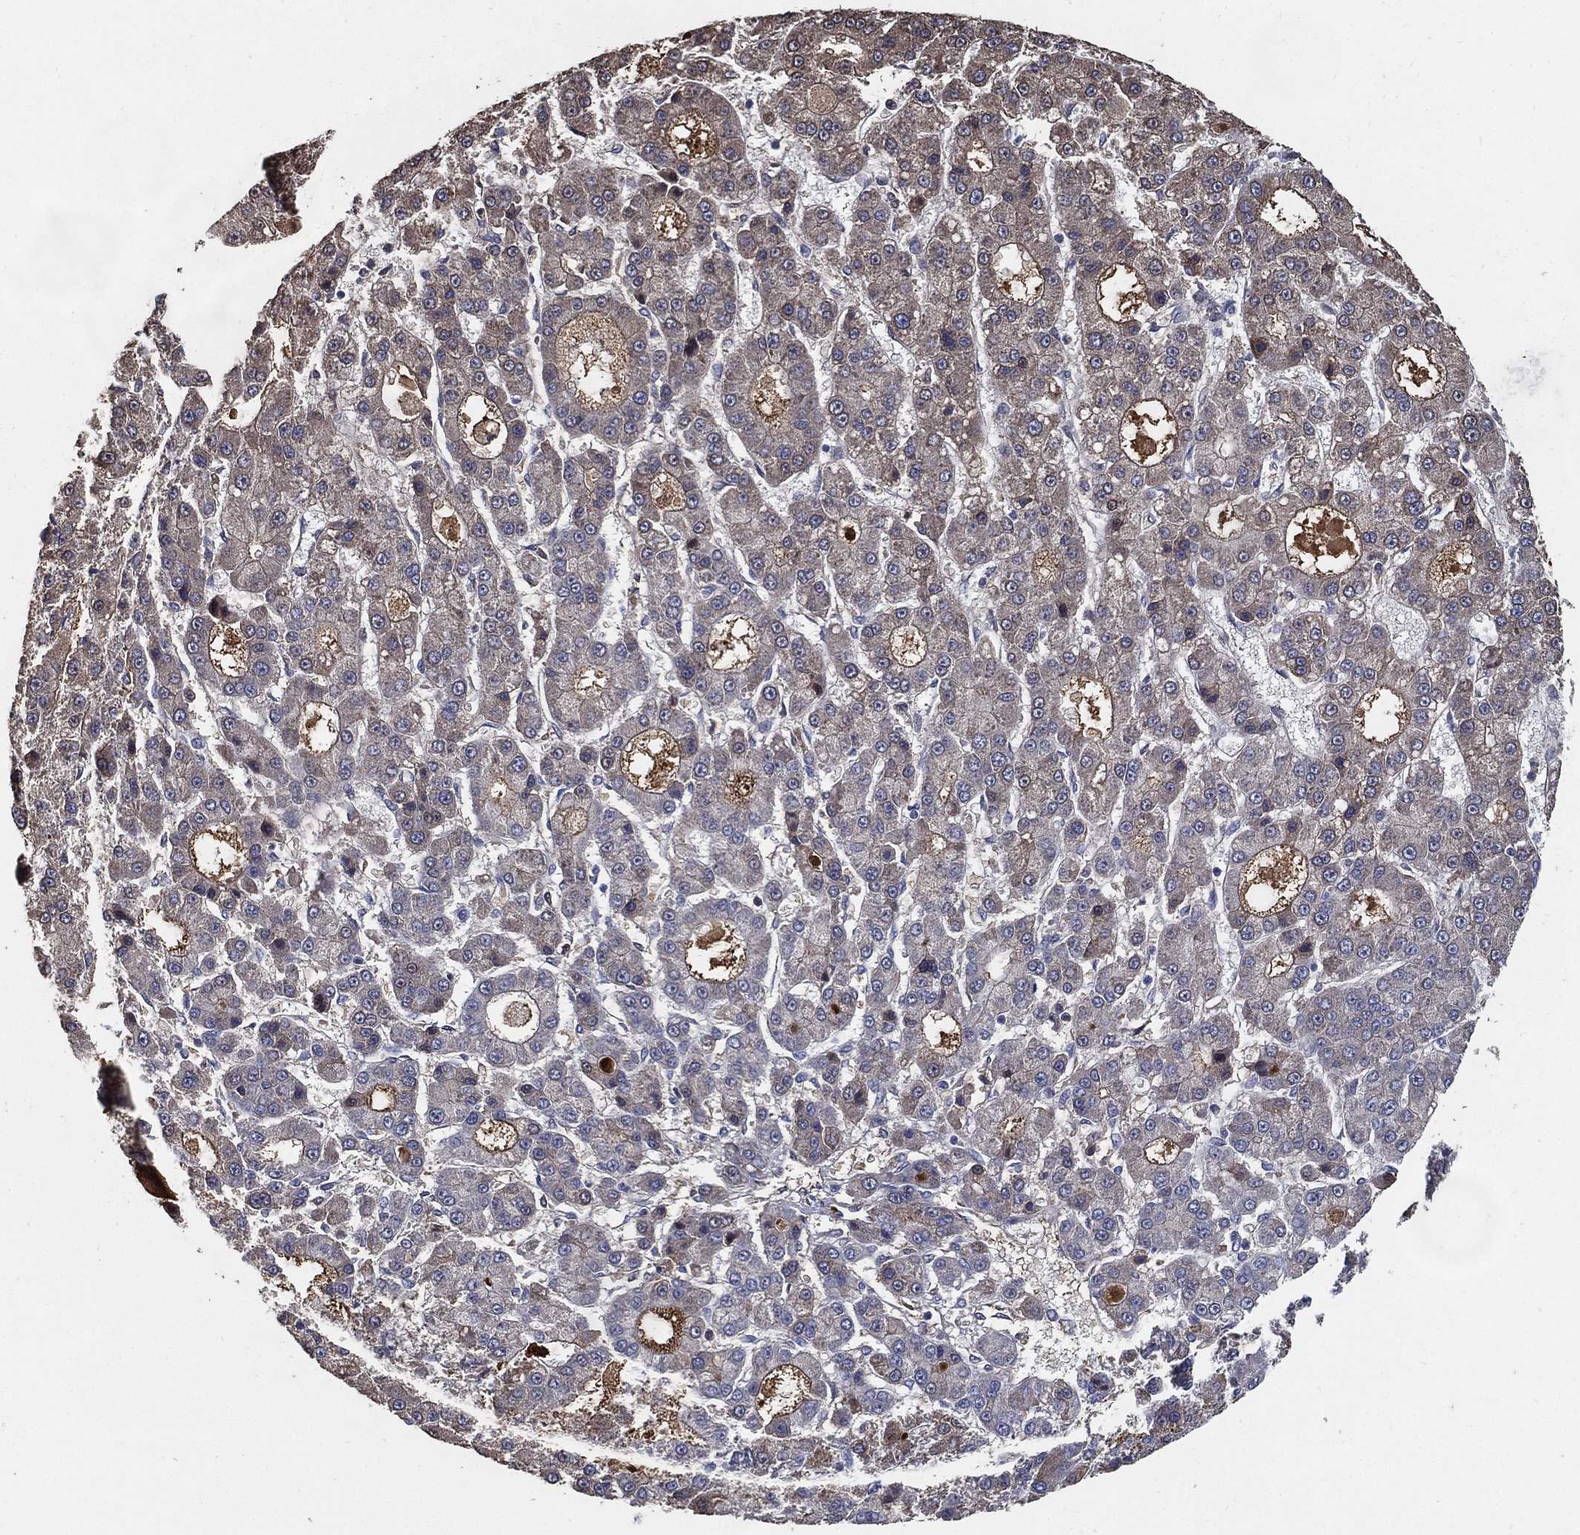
{"staining": {"intensity": "negative", "quantity": "none", "location": "none"}, "tissue": "liver cancer", "cell_type": "Tumor cells", "image_type": "cancer", "snomed": [{"axis": "morphology", "description": "Carcinoma, Hepatocellular, NOS"}, {"axis": "topography", "description": "Liver"}], "caption": "IHC image of neoplastic tissue: hepatocellular carcinoma (liver) stained with DAB (3,3'-diaminobenzidine) shows no significant protein staining in tumor cells. (DAB (3,3'-diaminobenzidine) immunohistochemistry (IHC) visualized using brightfield microscopy, high magnification).", "gene": "EFNA1", "patient": {"sex": "male", "age": 70}}